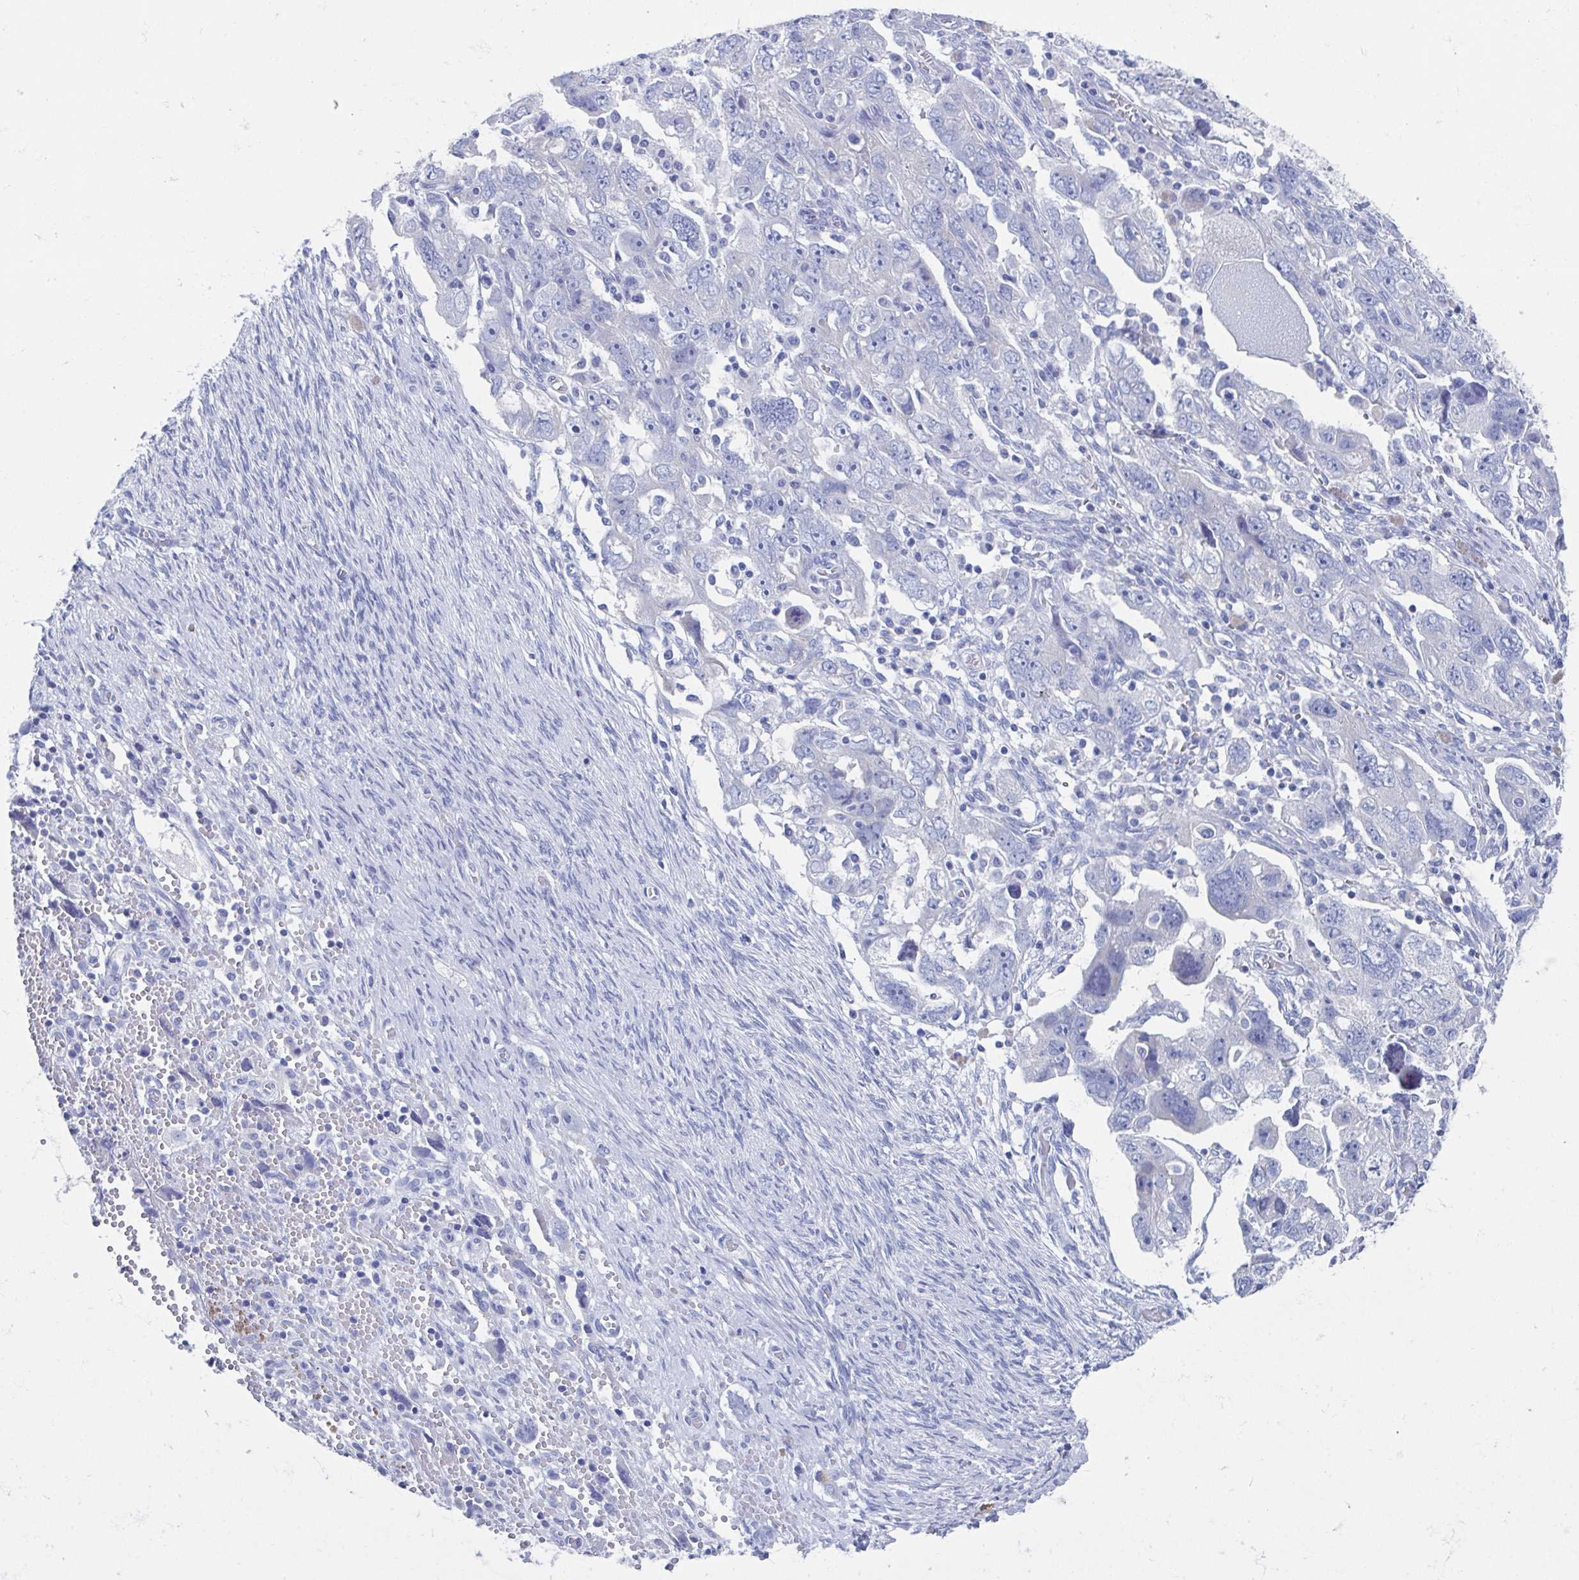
{"staining": {"intensity": "negative", "quantity": "none", "location": "none"}, "tissue": "ovarian cancer", "cell_type": "Tumor cells", "image_type": "cancer", "snomed": [{"axis": "morphology", "description": "Carcinoma, NOS"}, {"axis": "morphology", "description": "Cystadenocarcinoma, serous, NOS"}, {"axis": "topography", "description": "Ovary"}], "caption": "DAB immunohistochemical staining of ovarian cancer (serous cystadenocarcinoma) reveals no significant staining in tumor cells. The staining was performed using DAB to visualize the protein expression in brown, while the nuclei were stained in blue with hematoxylin (Magnification: 20x).", "gene": "SHCBP1L", "patient": {"sex": "female", "age": 69}}